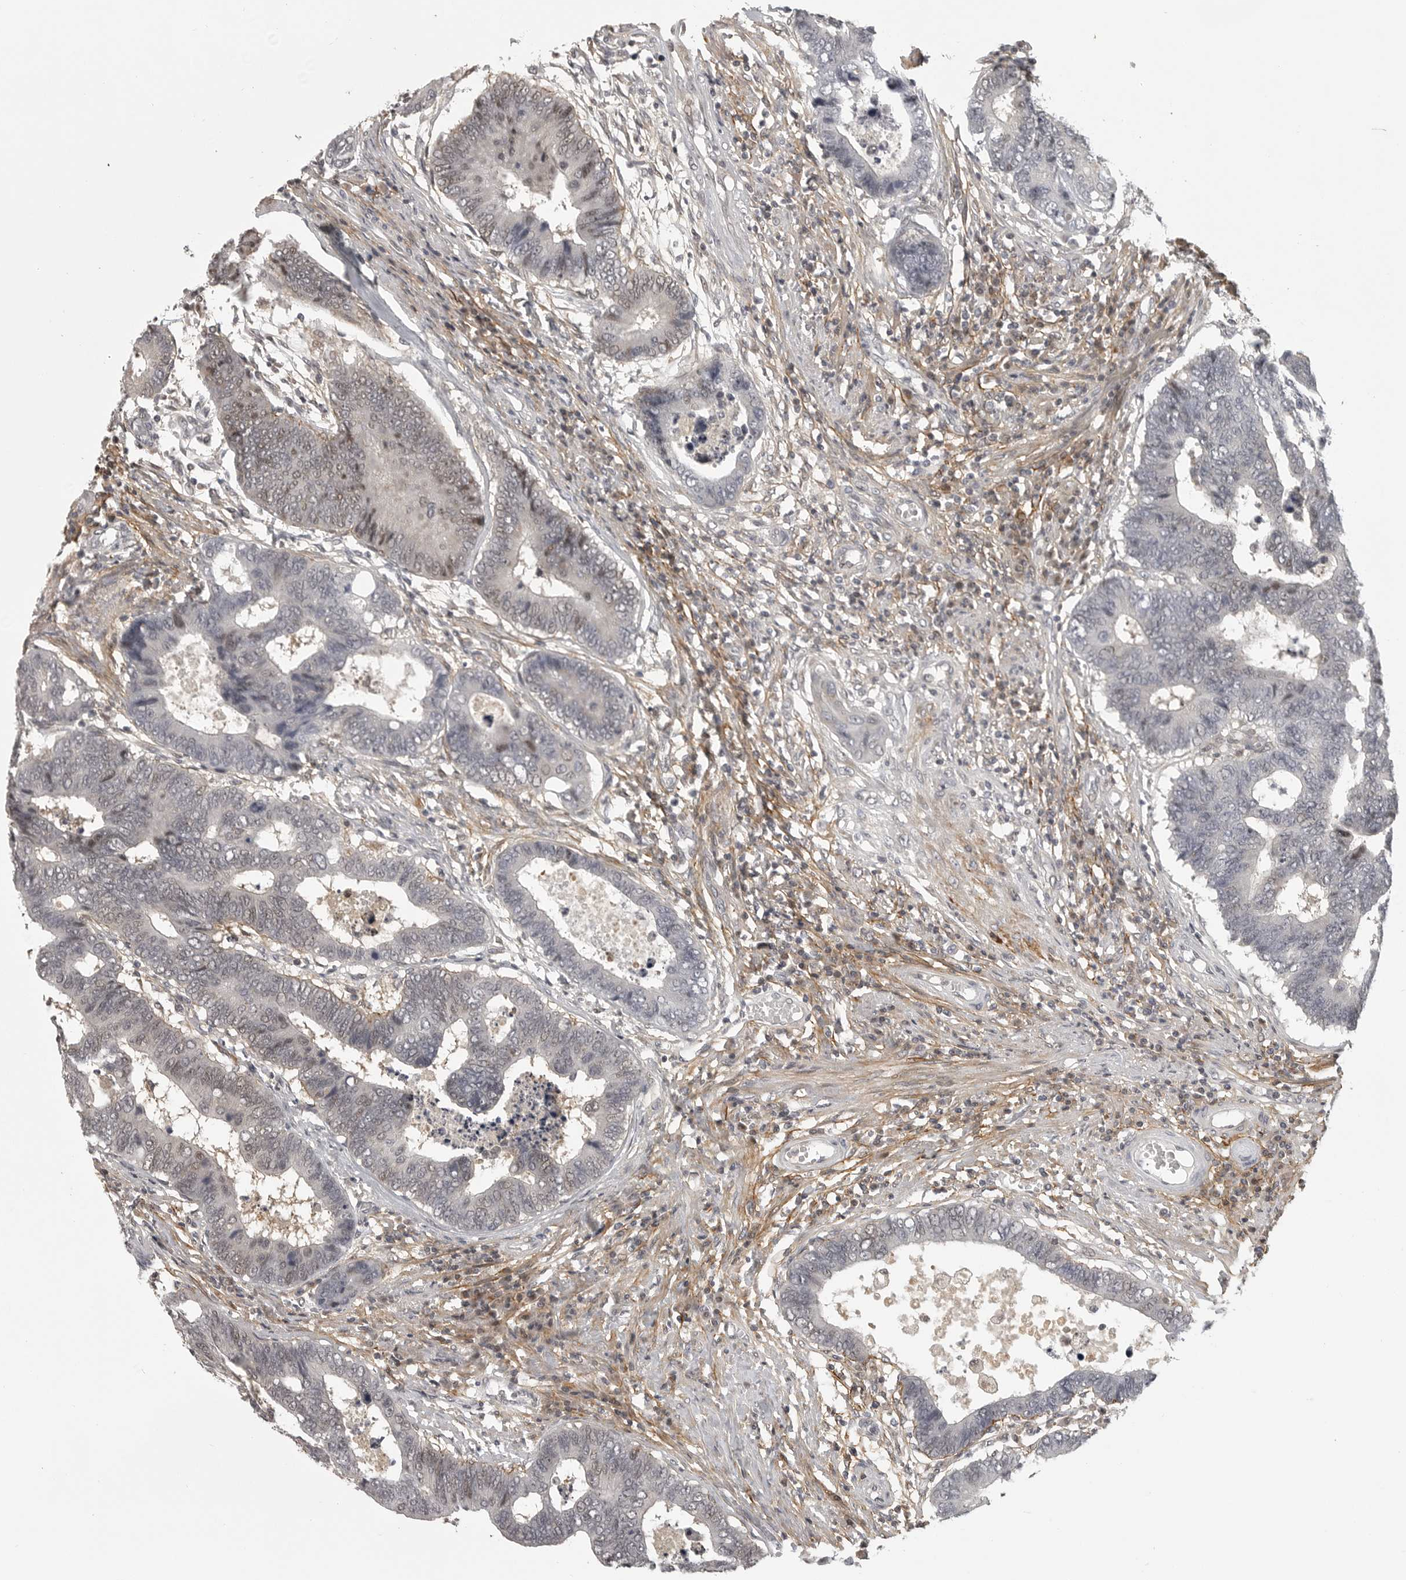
{"staining": {"intensity": "weak", "quantity": "<25%", "location": "nuclear"}, "tissue": "colorectal cancer", "cell_type": "Tumor cells", "image_type": "cancer", "snomed": [{"axis": "morphology", "description": "Adenocarcinoma, NOS"}, {"axis": "topography", "description": "Rectum"}], "caption": "Colorectal cancer was stained to show a protein in brown. There is no significant positivity in tumor cells.", "gene": "UROD", "patient": {"sex": "male", "age": 84}}